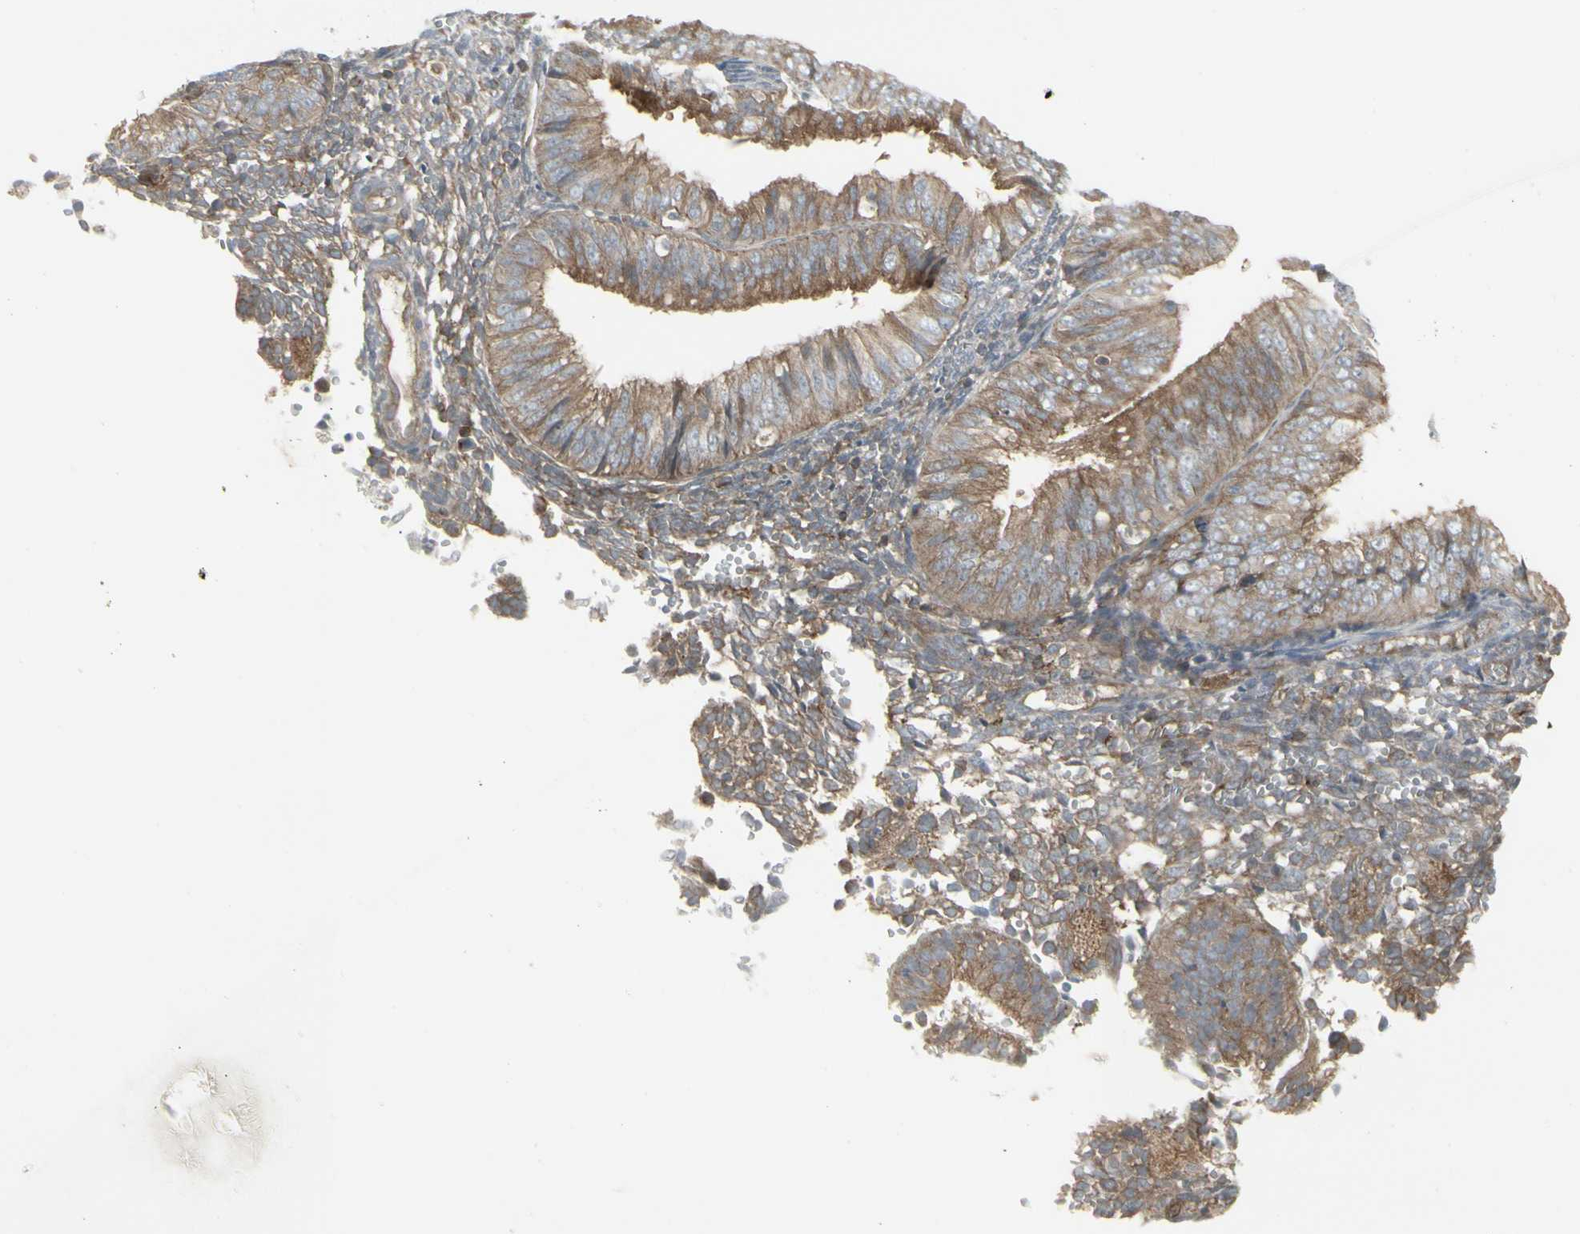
{"staining": {"intensity": "moderate", "quantity": ">75%", "location": "cytoplasmic/membranous"}, "tissue": "endometrial cancer", "cell_type": "Tumor cells", "image_type": "cancer", "snomed": [{"axis": "morphology", "description": "Normal tissue, NOS"}, {"axis": "morphology", "description": "Adenocarcinoma, NOS"}, {"axis": "topography", "description": "Endometrium"}], "caption": "Immunohistochemical staining of human endometrial cancer reveals moderate cytoplasmic/membranous protein positivity in about >75% of tumor cells.", "gene": "EPS15", "patient": {"sex": "female", "age": 53}}